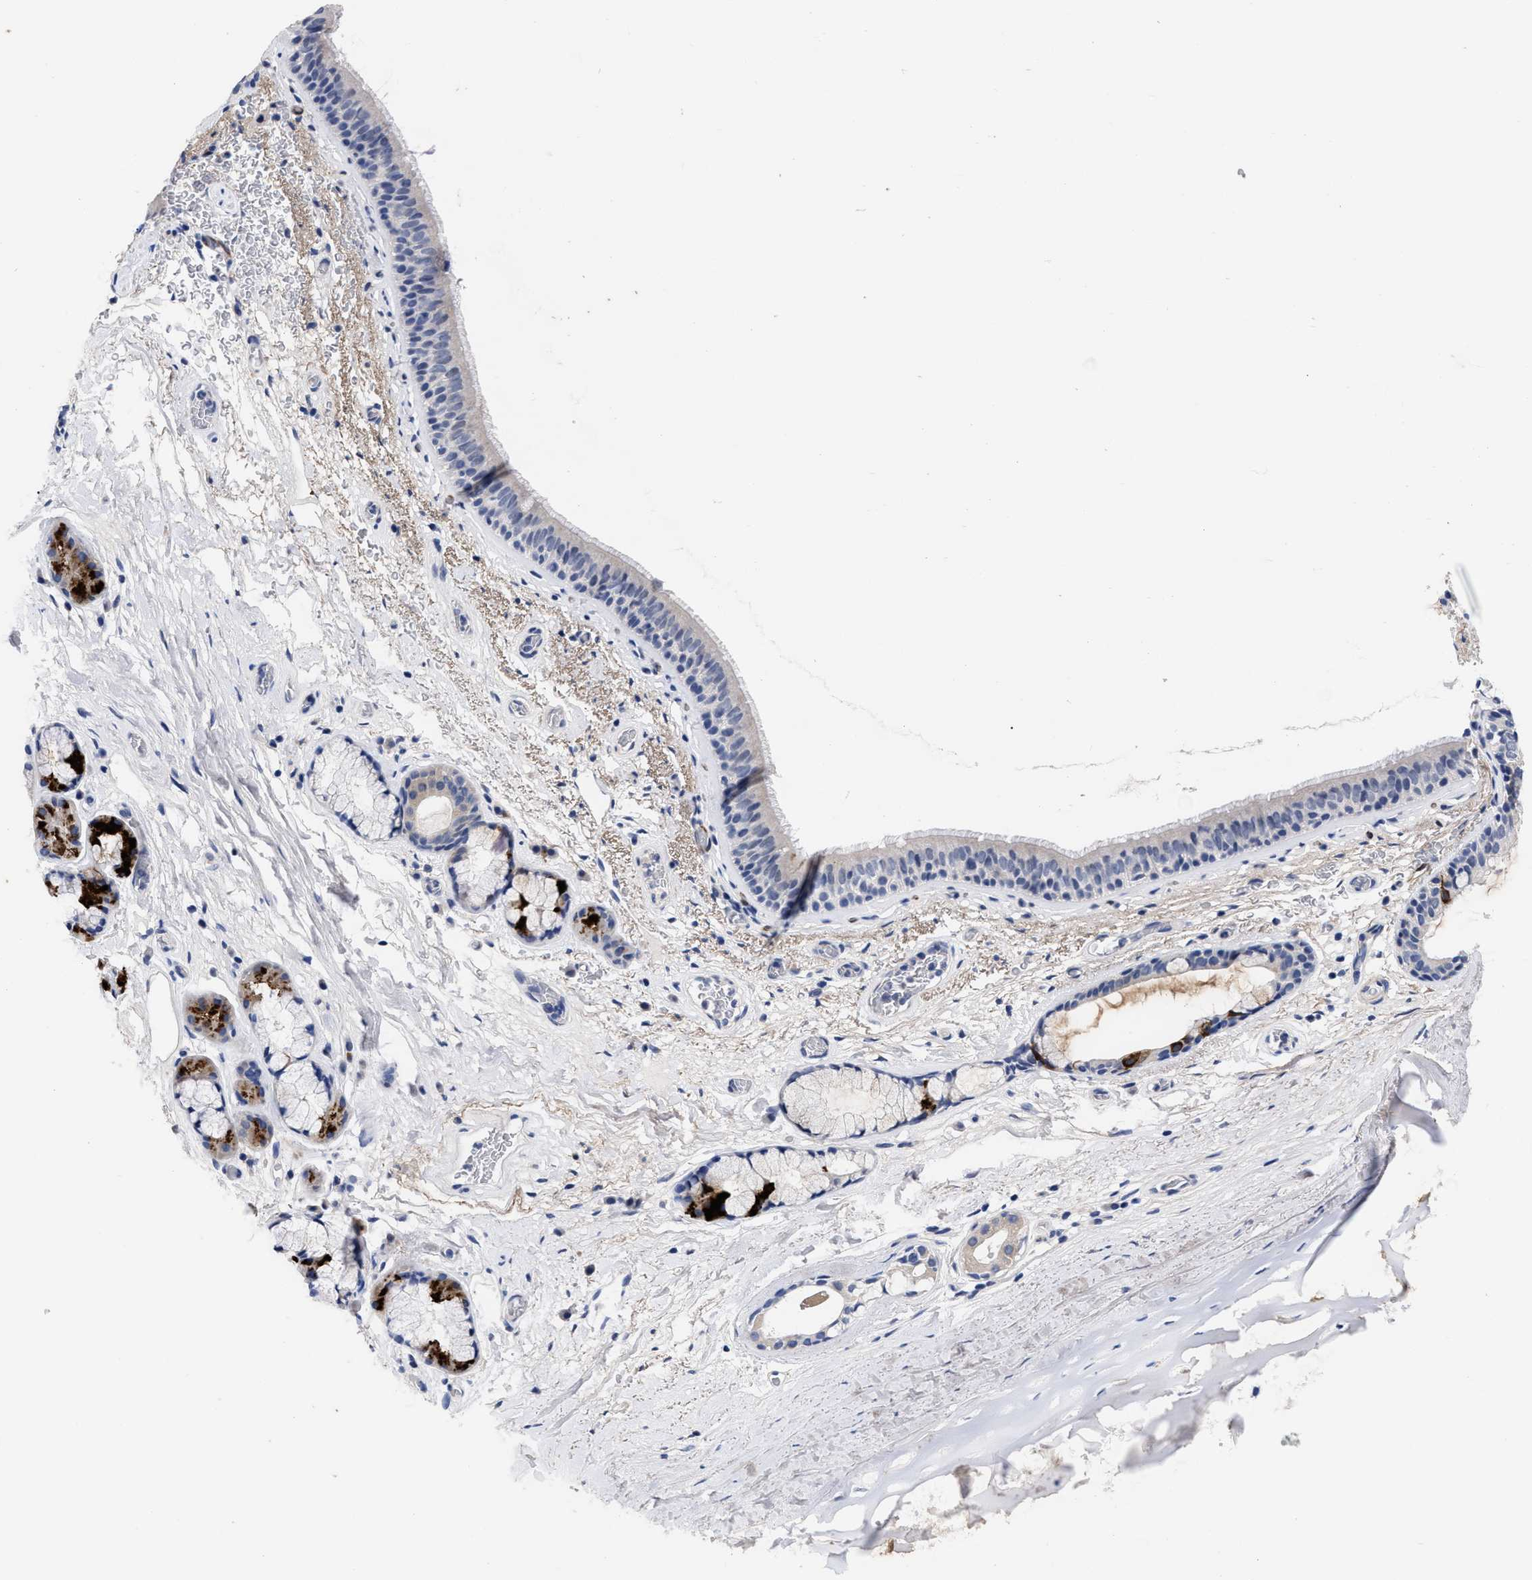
{"staining": {"intensity": "negative", "quantity": "none", "location": "none"}, "tissue": "bronchus", "cell_type": "Respiratory epithelial cells", "image_type": "normal", "snomed": [{"axis": "morphology", "description": "Normal tissue, NOS"}, {"axis": "topography", "description": "Cartilage tissue"}], "caption": "DAB immunohistochemical staining of benign bronchus demonstrates no significant positivity in respiratory epithelial cells. Brightfield microscopy of IHC stained with DAB (brown) and hematoxylin (blue), captured at high magnification.", "gene": "CCN5", "patient": {"sex": "female", "age": 63}}